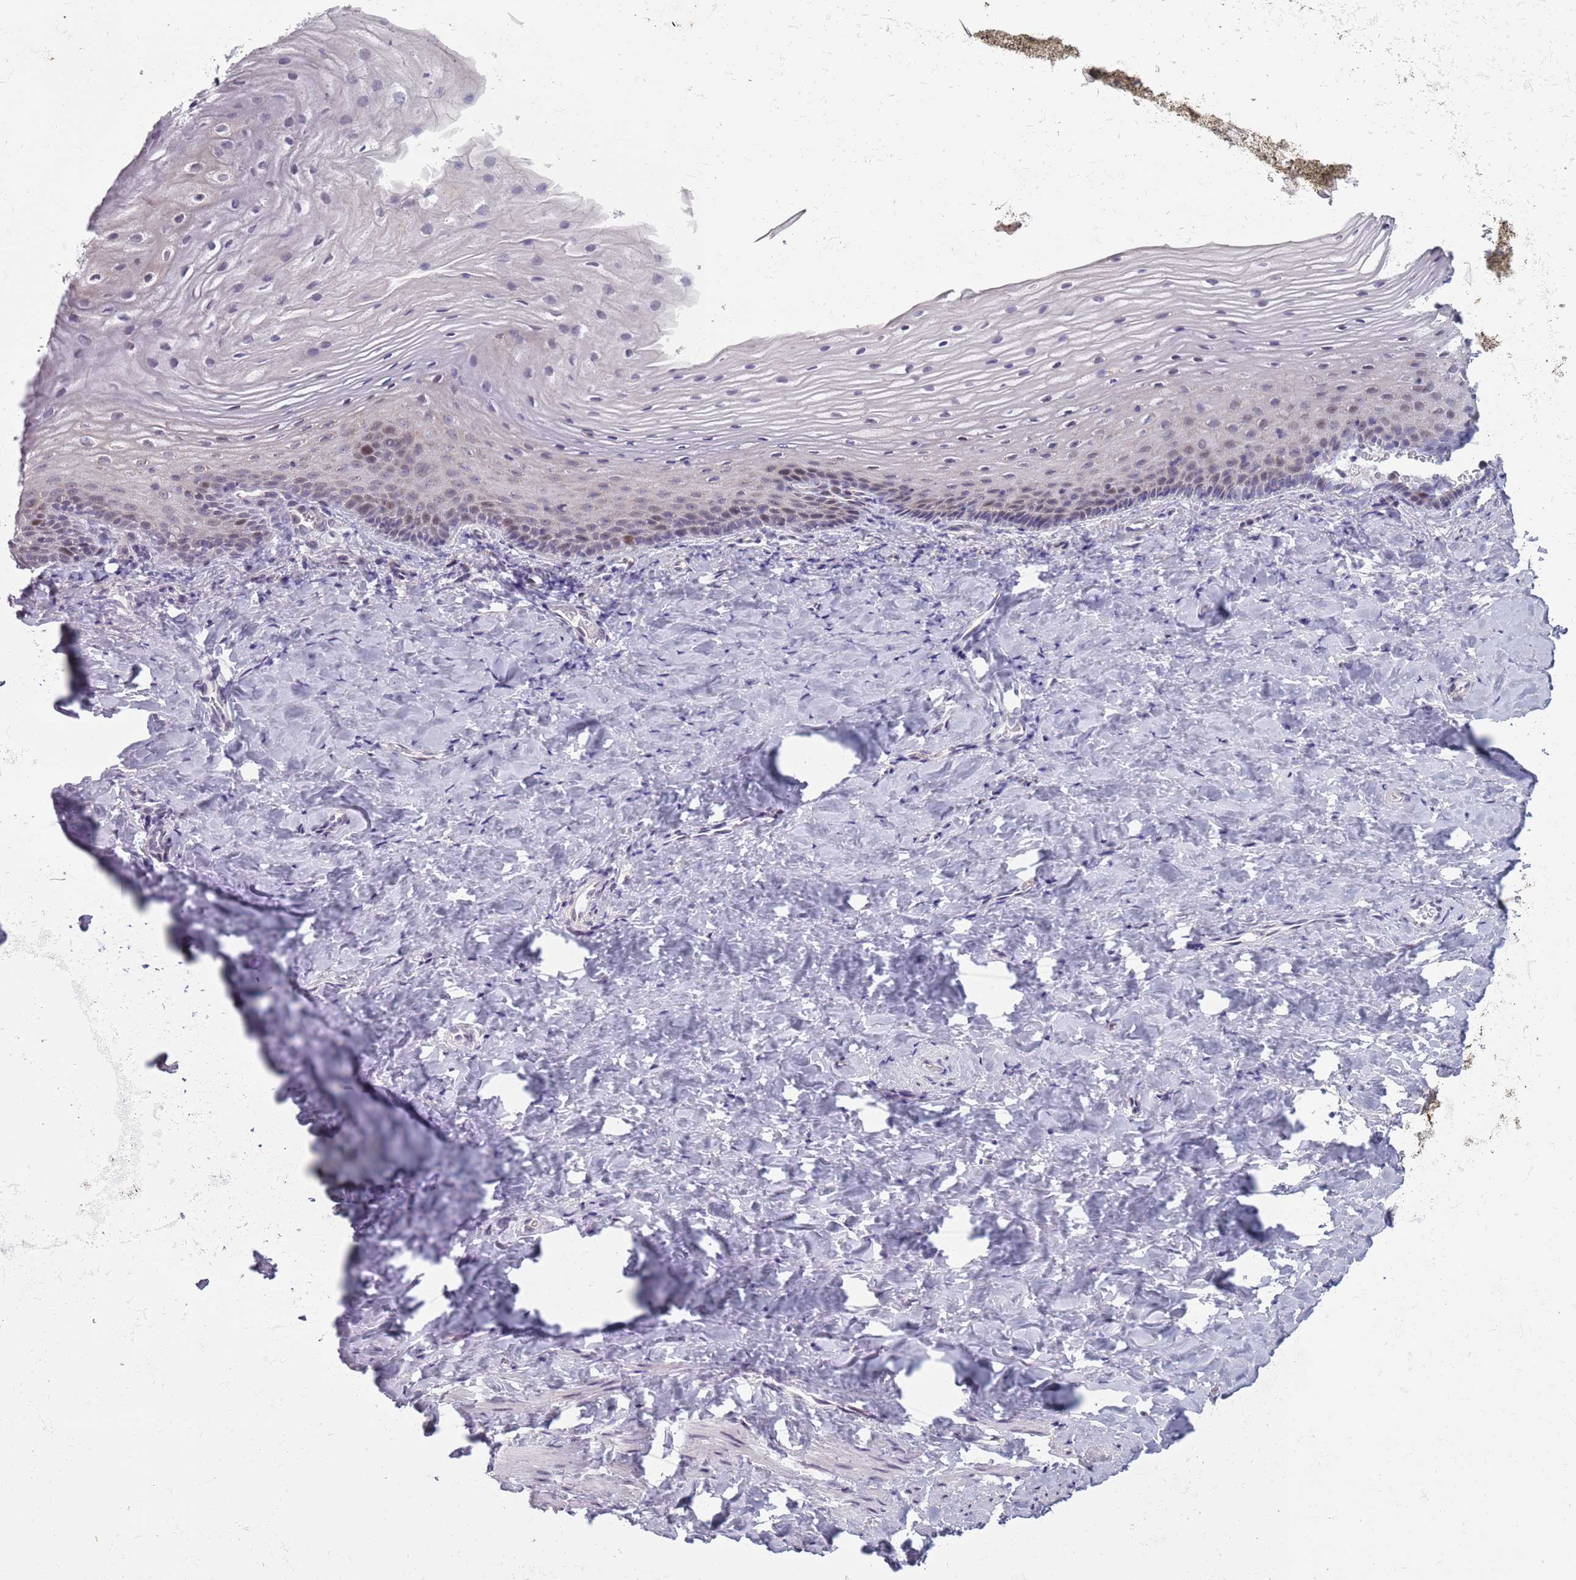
{"staining": {"intensity": "moderate", "quantity": "<25%", "location": "nuclear"}, "tissue": "vagina", "cell_type": "Squamous epithelial cells", "image_type": "normal", "snomed": [{"axis": "morphology", "description": "Normal tissue, NOS"}, {"axis": "topography", "description": "Vagina"}], "caption": "This image shows immunohistochemistry (IHC) staining of benign human vagina, with low moderate nuclear staining in approximately <25% of squamous epithelial cells.", "gene": "ZKSCAN2", "patient": {"sex": "female", "age": 60}}